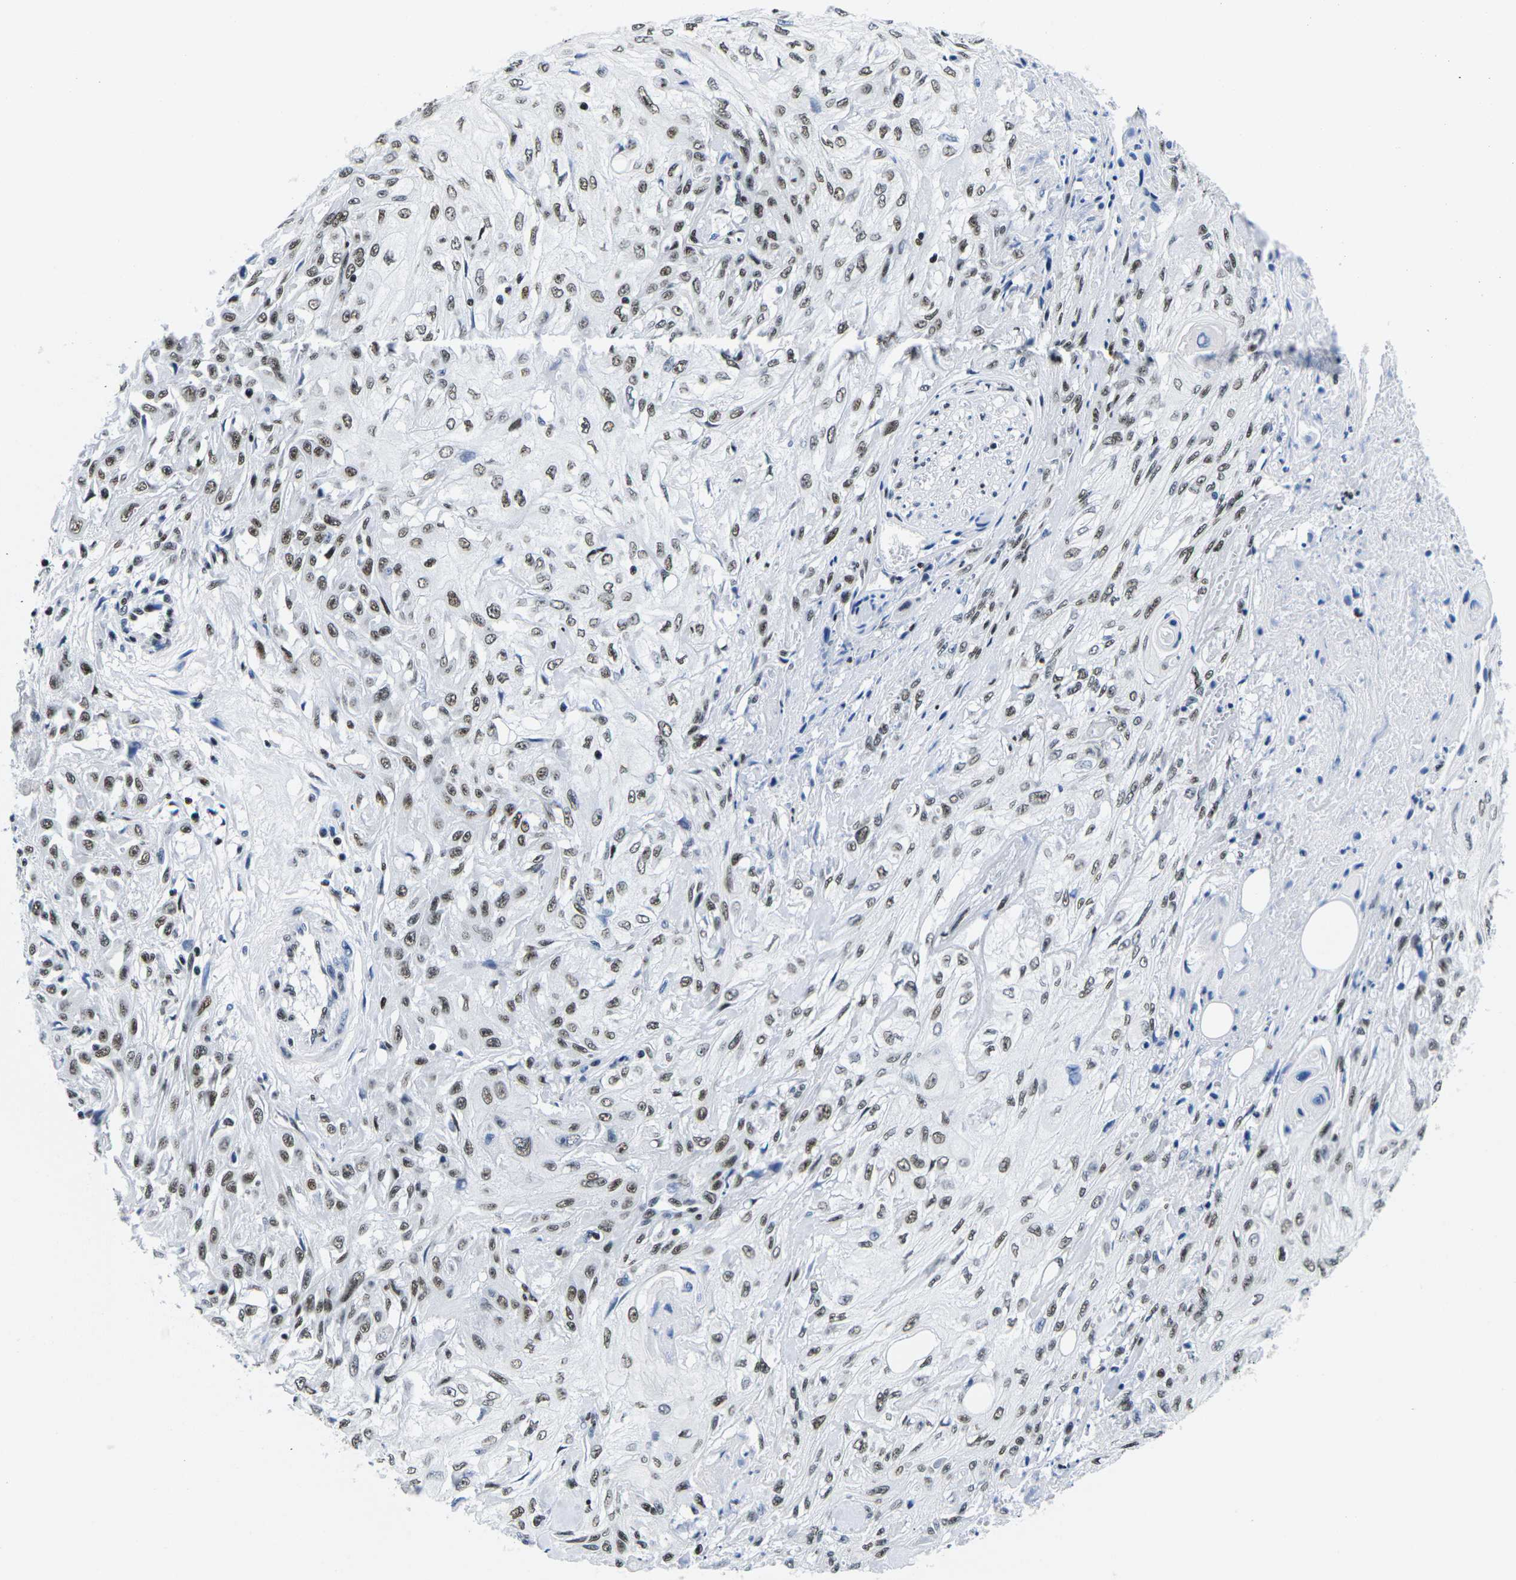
{"staining": {"intensity": "moderate", "quantity": ">75%", "location": "nuclear"}, "tissue": "skin cancer", "cell_type": "Tumor cells", "image_type": "cancer", "snomed": [{"axis": "morphology", "description": "Squamous cell carcinoma, NOS"}, {"axis": "morphology", "description": "Squamous cell carcinoma, metastatic, NOS"}, {"axis": "topography", "description": "Skin"}, {"axis": "topography", "description": "Lymph node"}], "caption": "Tumor cells reveal moderate nuclear positivity in about >75% of cells in metastatic squamous cell carcinoma (skin). (brown staining indicates protein expression, while blue staining denotes nuclei).", "gene": "ATF1", "patient": {"sex": "male", "age": 75}}